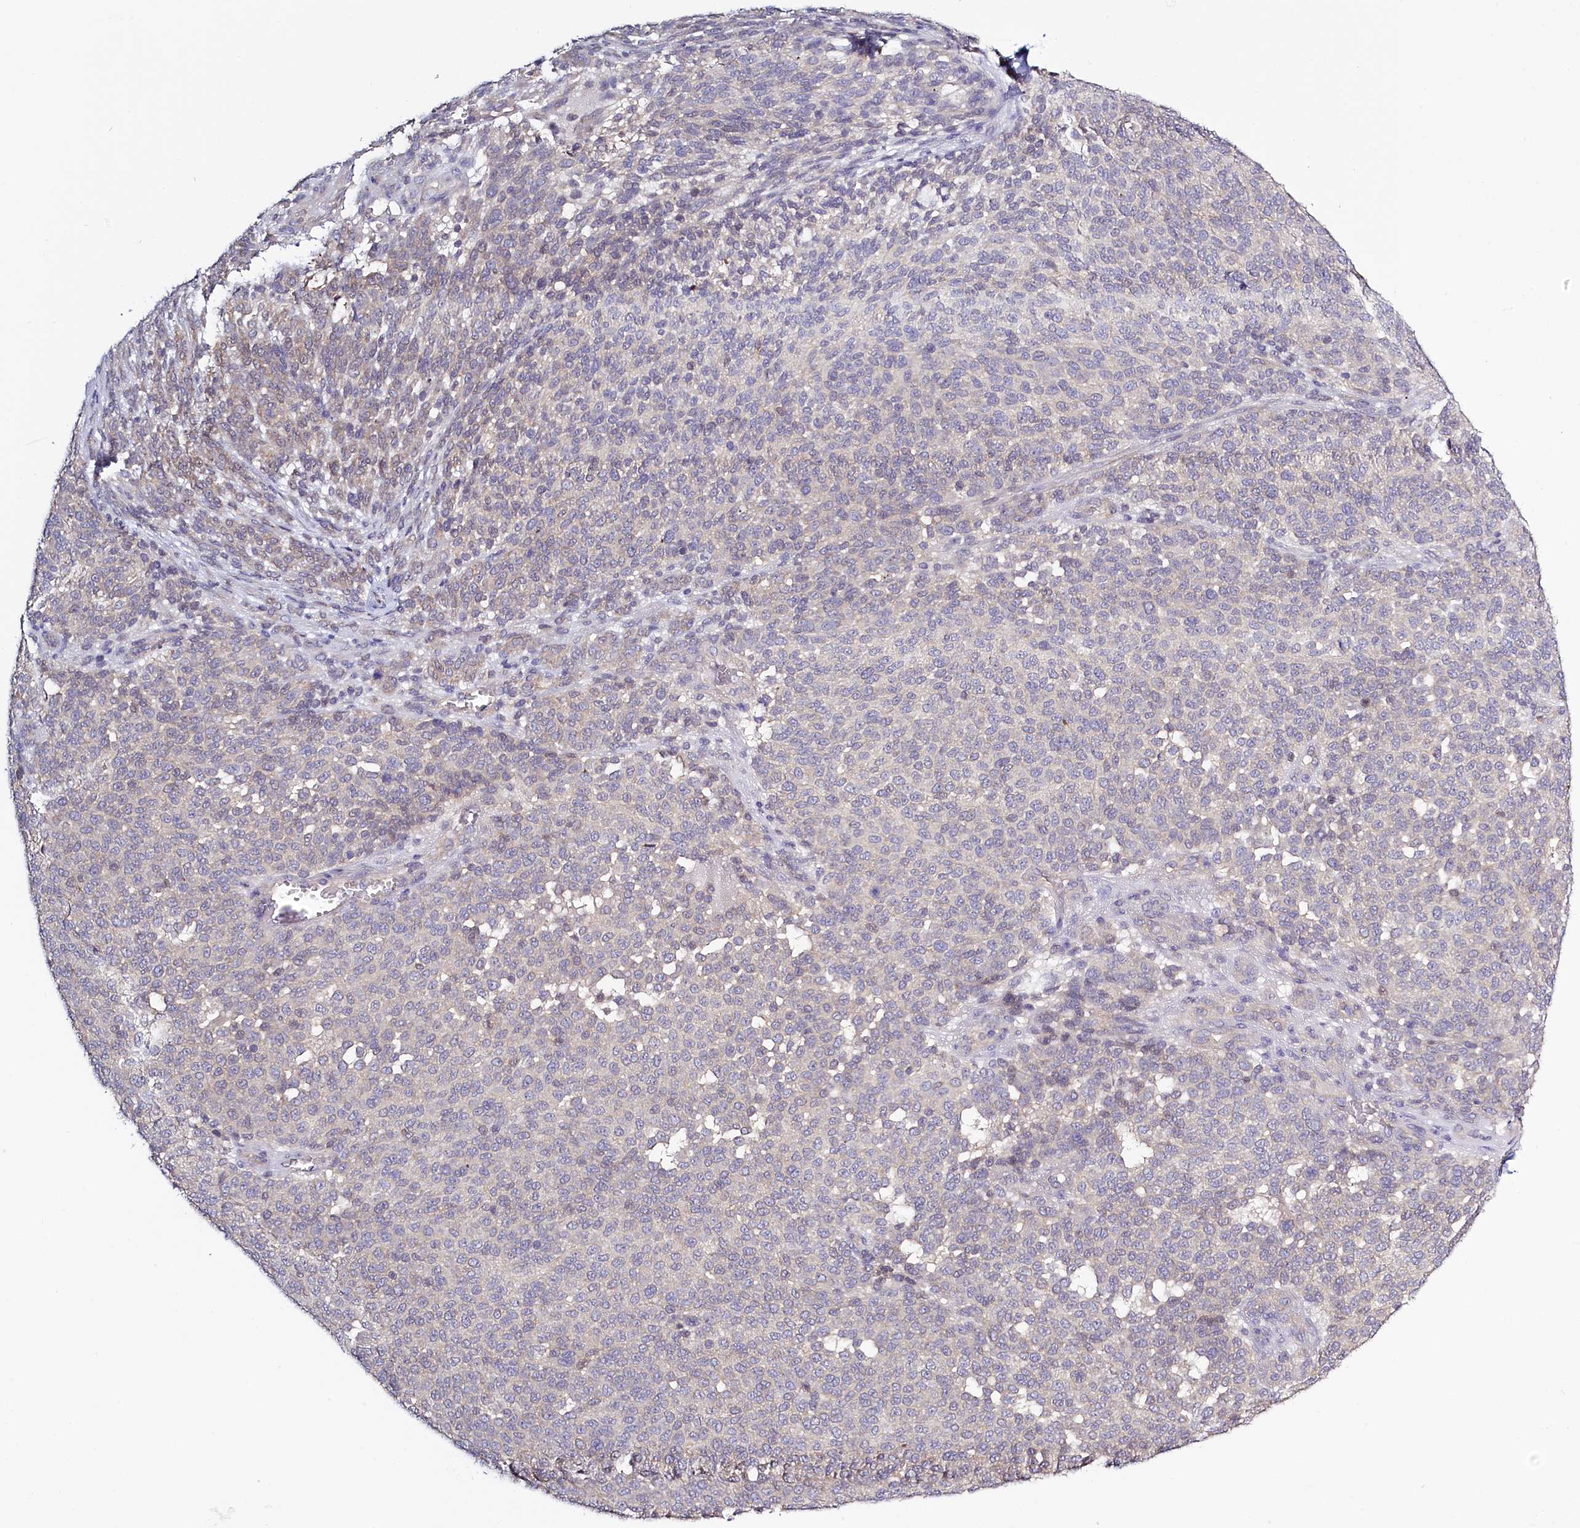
{"staining": {"intensity": "negative", "quantity": "none", "location": "none"}, "tissue": "melanoma", "cell_type": "Tumor cells", "image_type": "cancer", "snomed": [{"axis": "morphology", "description": "Malignant melanoma, NOS"}, {"axis": "topography", "description": "Skin"}], "caption": "The photomicrograph shows no staining of tumor cells in melanoma.", "gene": "PDE6D", "patient": {"sex": "male", "age": 49}}